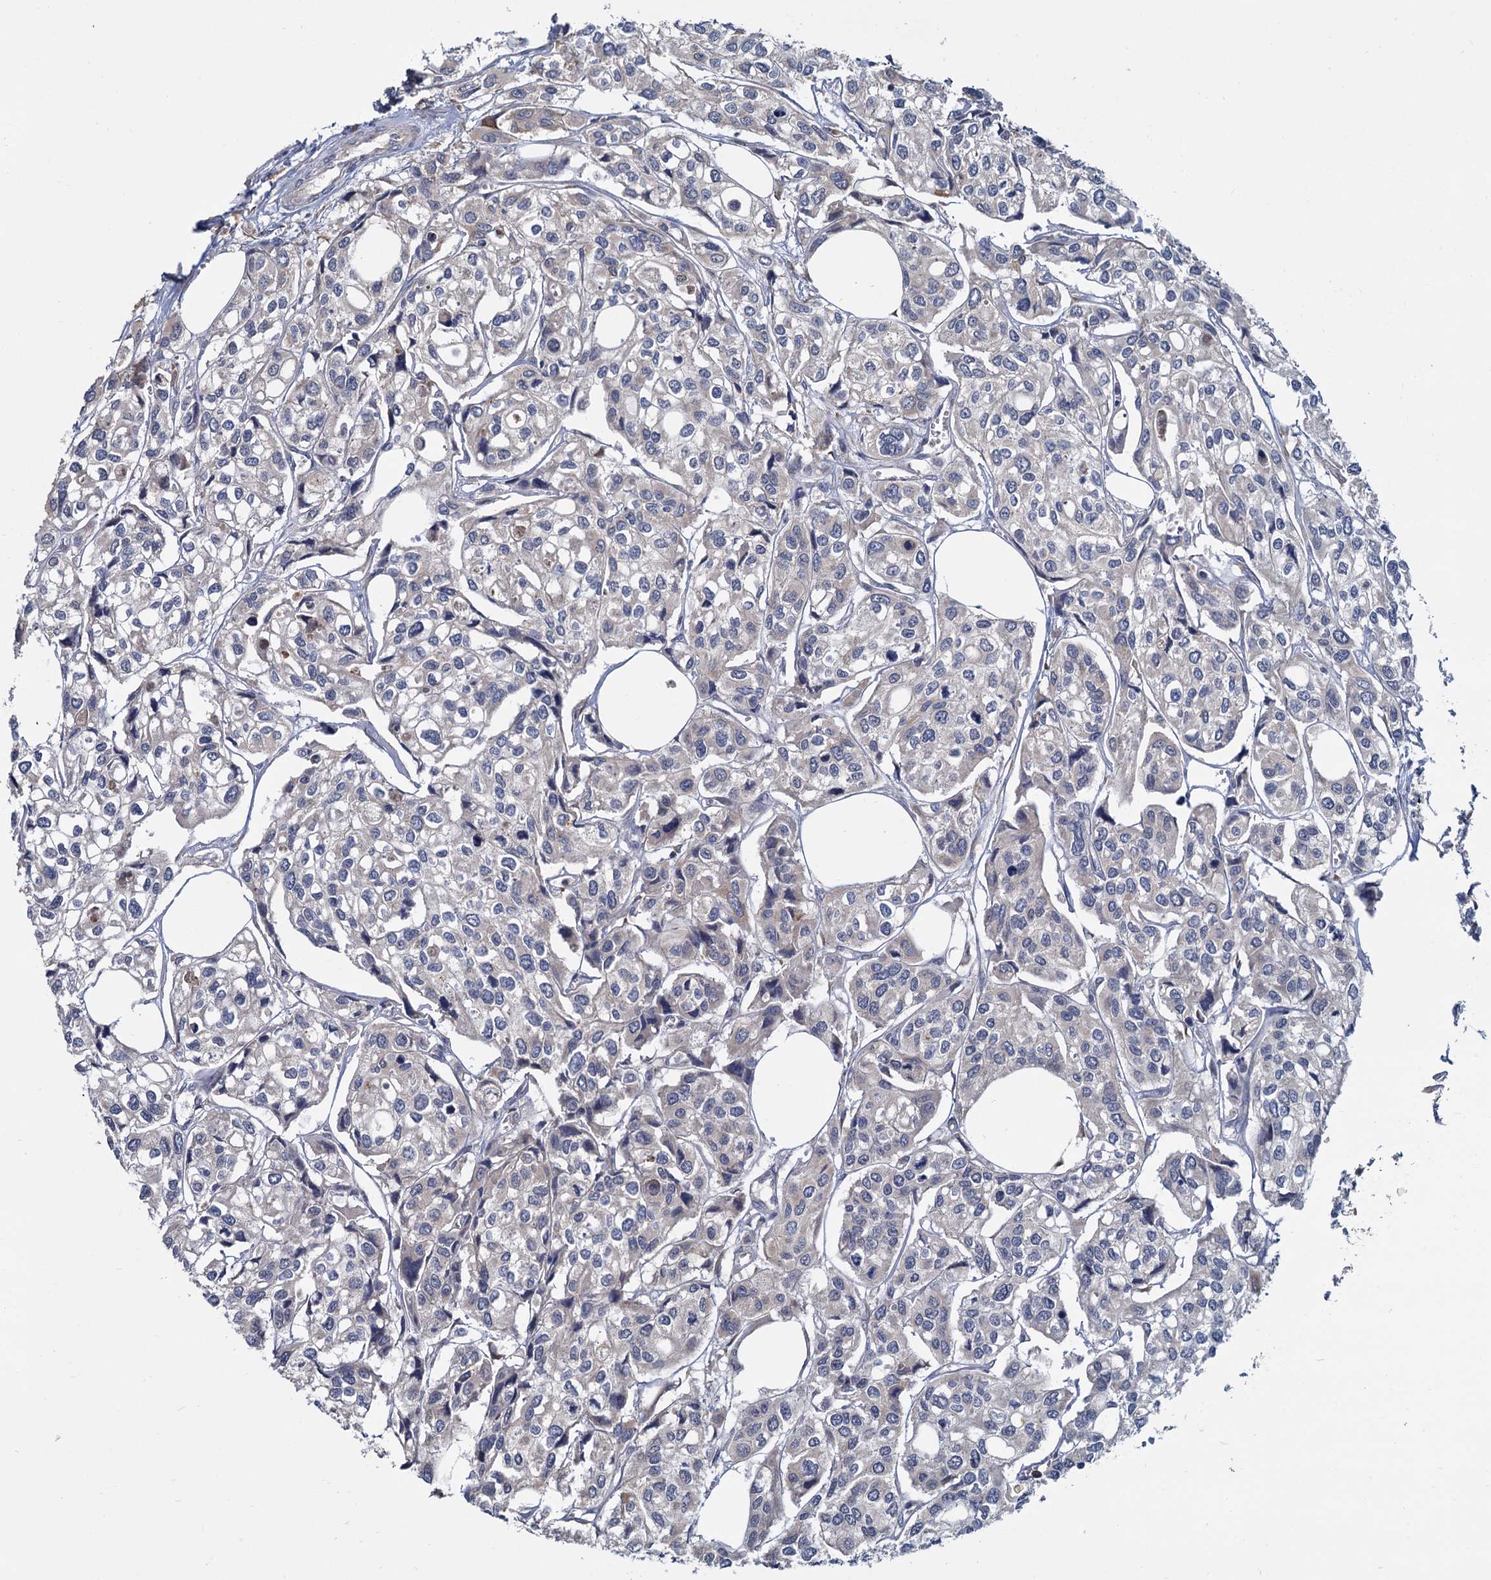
{"staining": {"intensity": "negative", "quantity": "none", "location": "none"}, "tissue": "urothelial cancer", "cell_type": "Tumor cells", "image_type": "cancer", "snomed": [{"axis": "morphology", "description": "Urothelial carcinoma, High grade"}, {"axis": "topography", "description": "Urinary bladder"}], "caption": "Immunohistochemistry (IHC) micrograph of neoplastic tissue: urothelial cancer stained with DAB exhibits no significant protein positivity in tumor cells.", "gene": "LRRC51", "patient": {"sex": "male", "age": 67}}